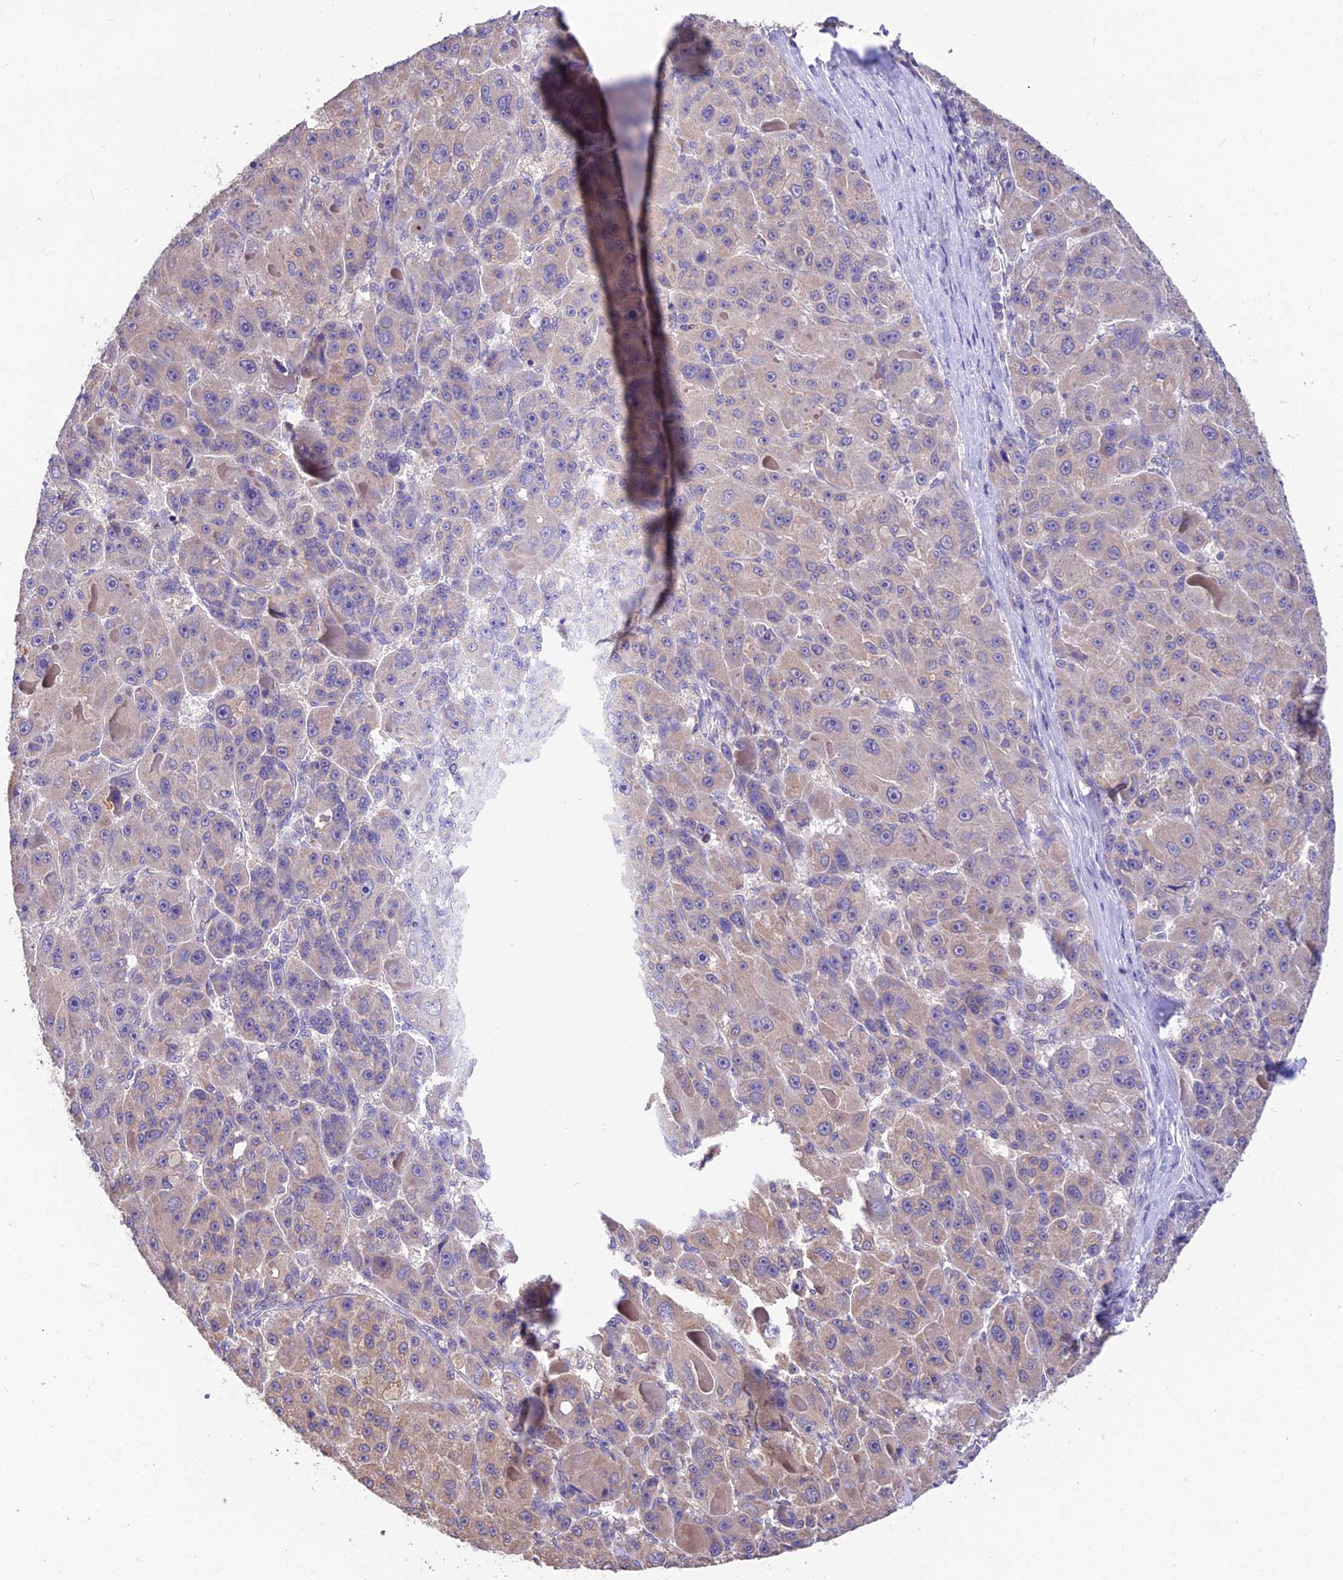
{"staining": {"intensity": "moderate", "quantity": ">75%", "location": "cytoplasmic/membranous"}, "tissue": "liver cancer", "cell_type": "Tumor cells", "image_type": "cancer", "snomed": [{"axis": "morphology", "description": "Carcinoma, Hepatocellular, NOS"}, {"axis": "topography", "description": "Liver"}], "caption": "A brown stain labels moderate cytoplasmic/membranous positivity of a protein in liver hepatocellular carcinoma tumor cells.", "gene": "PGK1", "patient": {"sex": "male", "age": 76}}